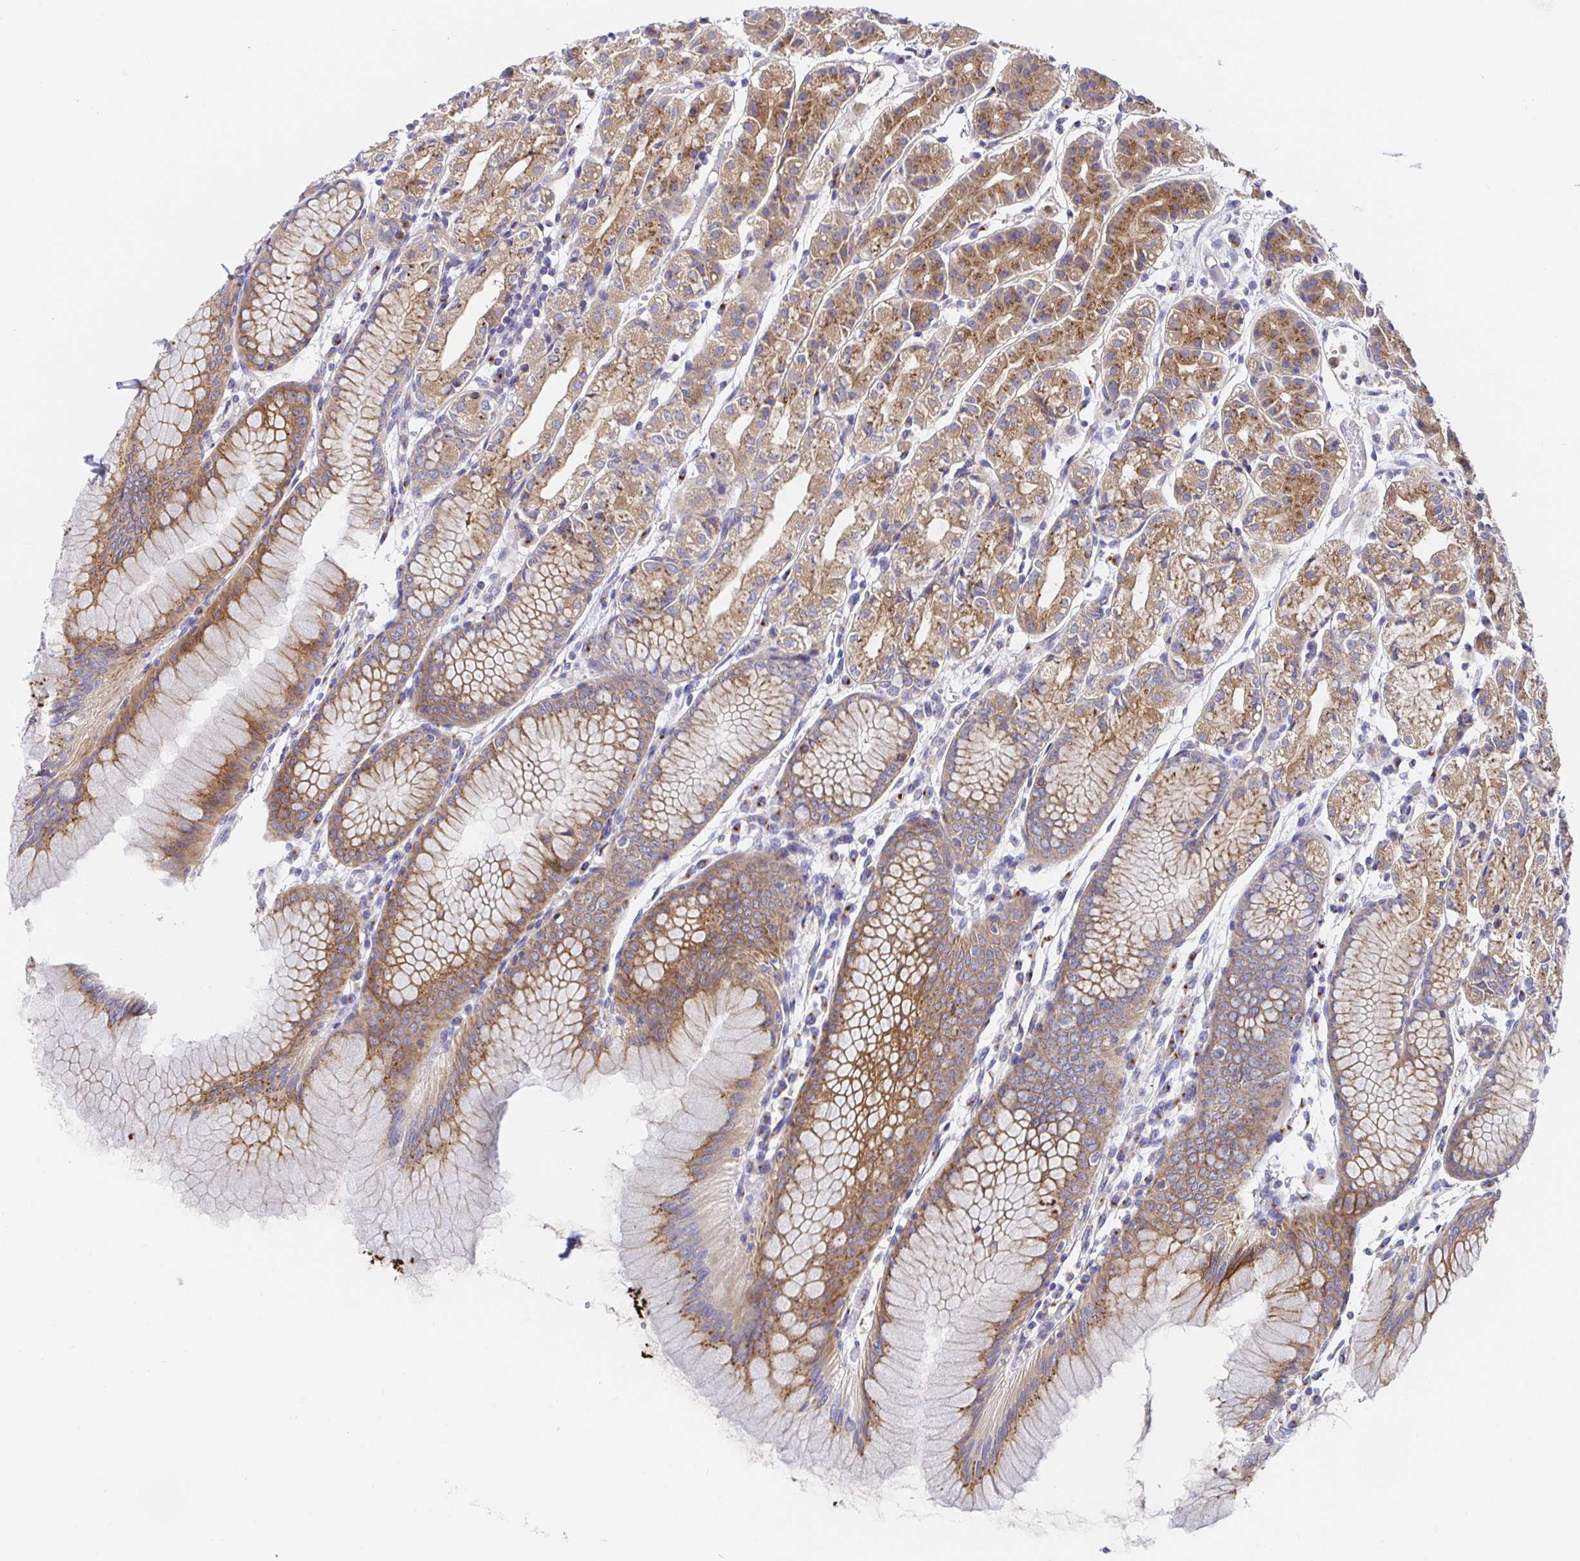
{"staining": {"intensity": "moderate", "quantity": "25%-75%", "location": "cytoplasmic/membranous"}, "tissue": "stomach", "cell_type": "Glandular cells", "image_type": "normal", "snomed": [{"axis": "morphology", "description": "Normal tissue, NOS"}, {"axis": "topography", "description": "Stomach"}], "caption": "Immunohistochemistry (IHC) staining of benign stomach, which displays medium levels of moderate cytoplasmic/membranous expression in about 25%-75% of glandular cells indicating moderate cytoplasmic/membranous protein staining. The staining was performed using DAB (brown) for protein detection and nuclei were counterstained in hematoxylin (blue).", "gene": "GOLGA1", "patient": {"sex": "female", "age": 57}}